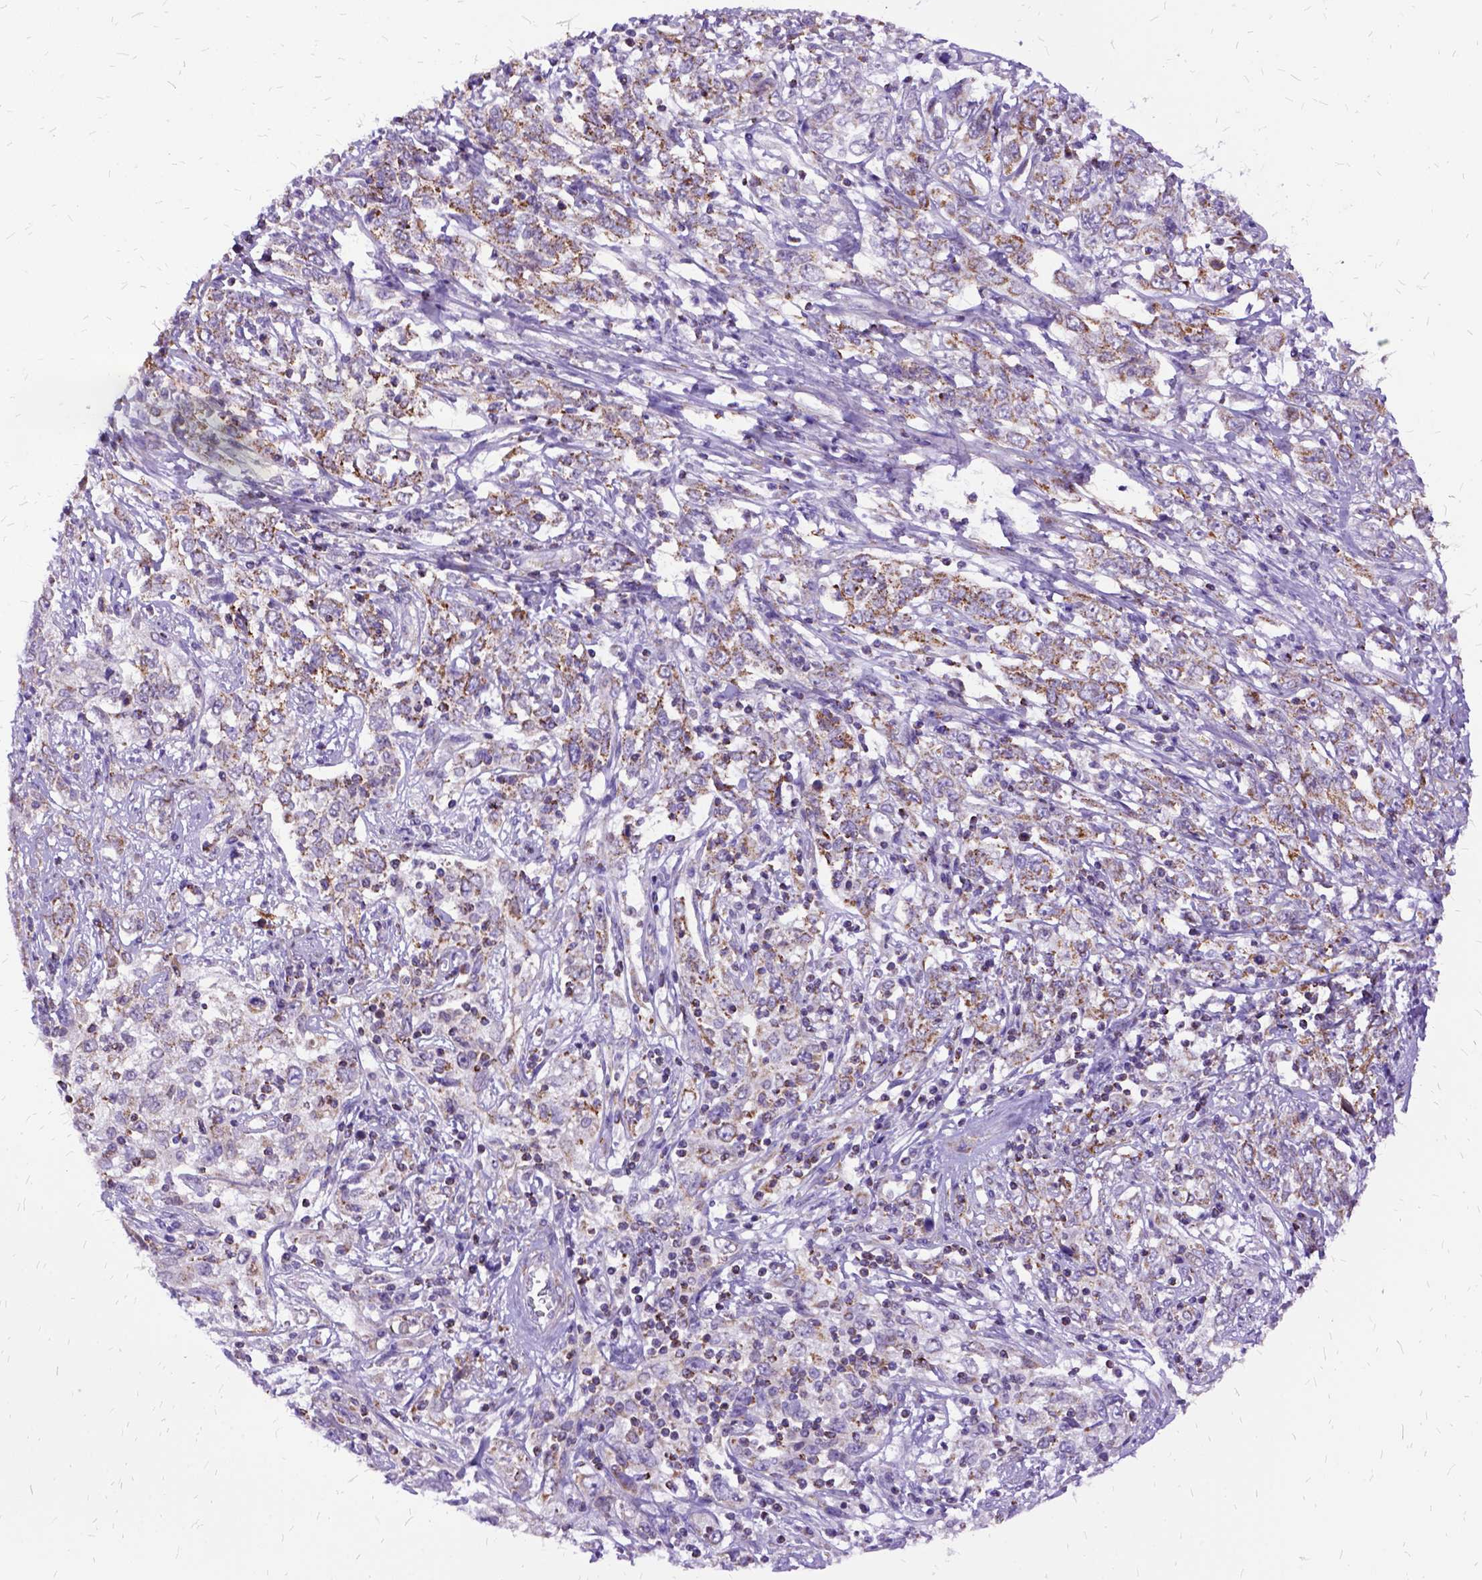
{"staining": {"intensity": "moderate", "quantity": ">75%", "location": "cytoplasmic/membranous"}, "tissue": "cervical cancer", "cell_type": "Tumor cells", "image_type": "cancer", "snomed": [{"axis": "morphology", "description": "Adenocarcinoma, NOS"}, {"axis": "topography", "description": "Cervix"}], "caption": "Immunohistochemical staining of human adenocarcinoma (cervical) shows moderate cytoplasmic/membranous protein staining in approximately >75% of tumor cells. The protein is shown in brown color, while the nuclei are stained blue.", "gene": "OXCT1", "patient": {"sex": "female", "age": 40}}